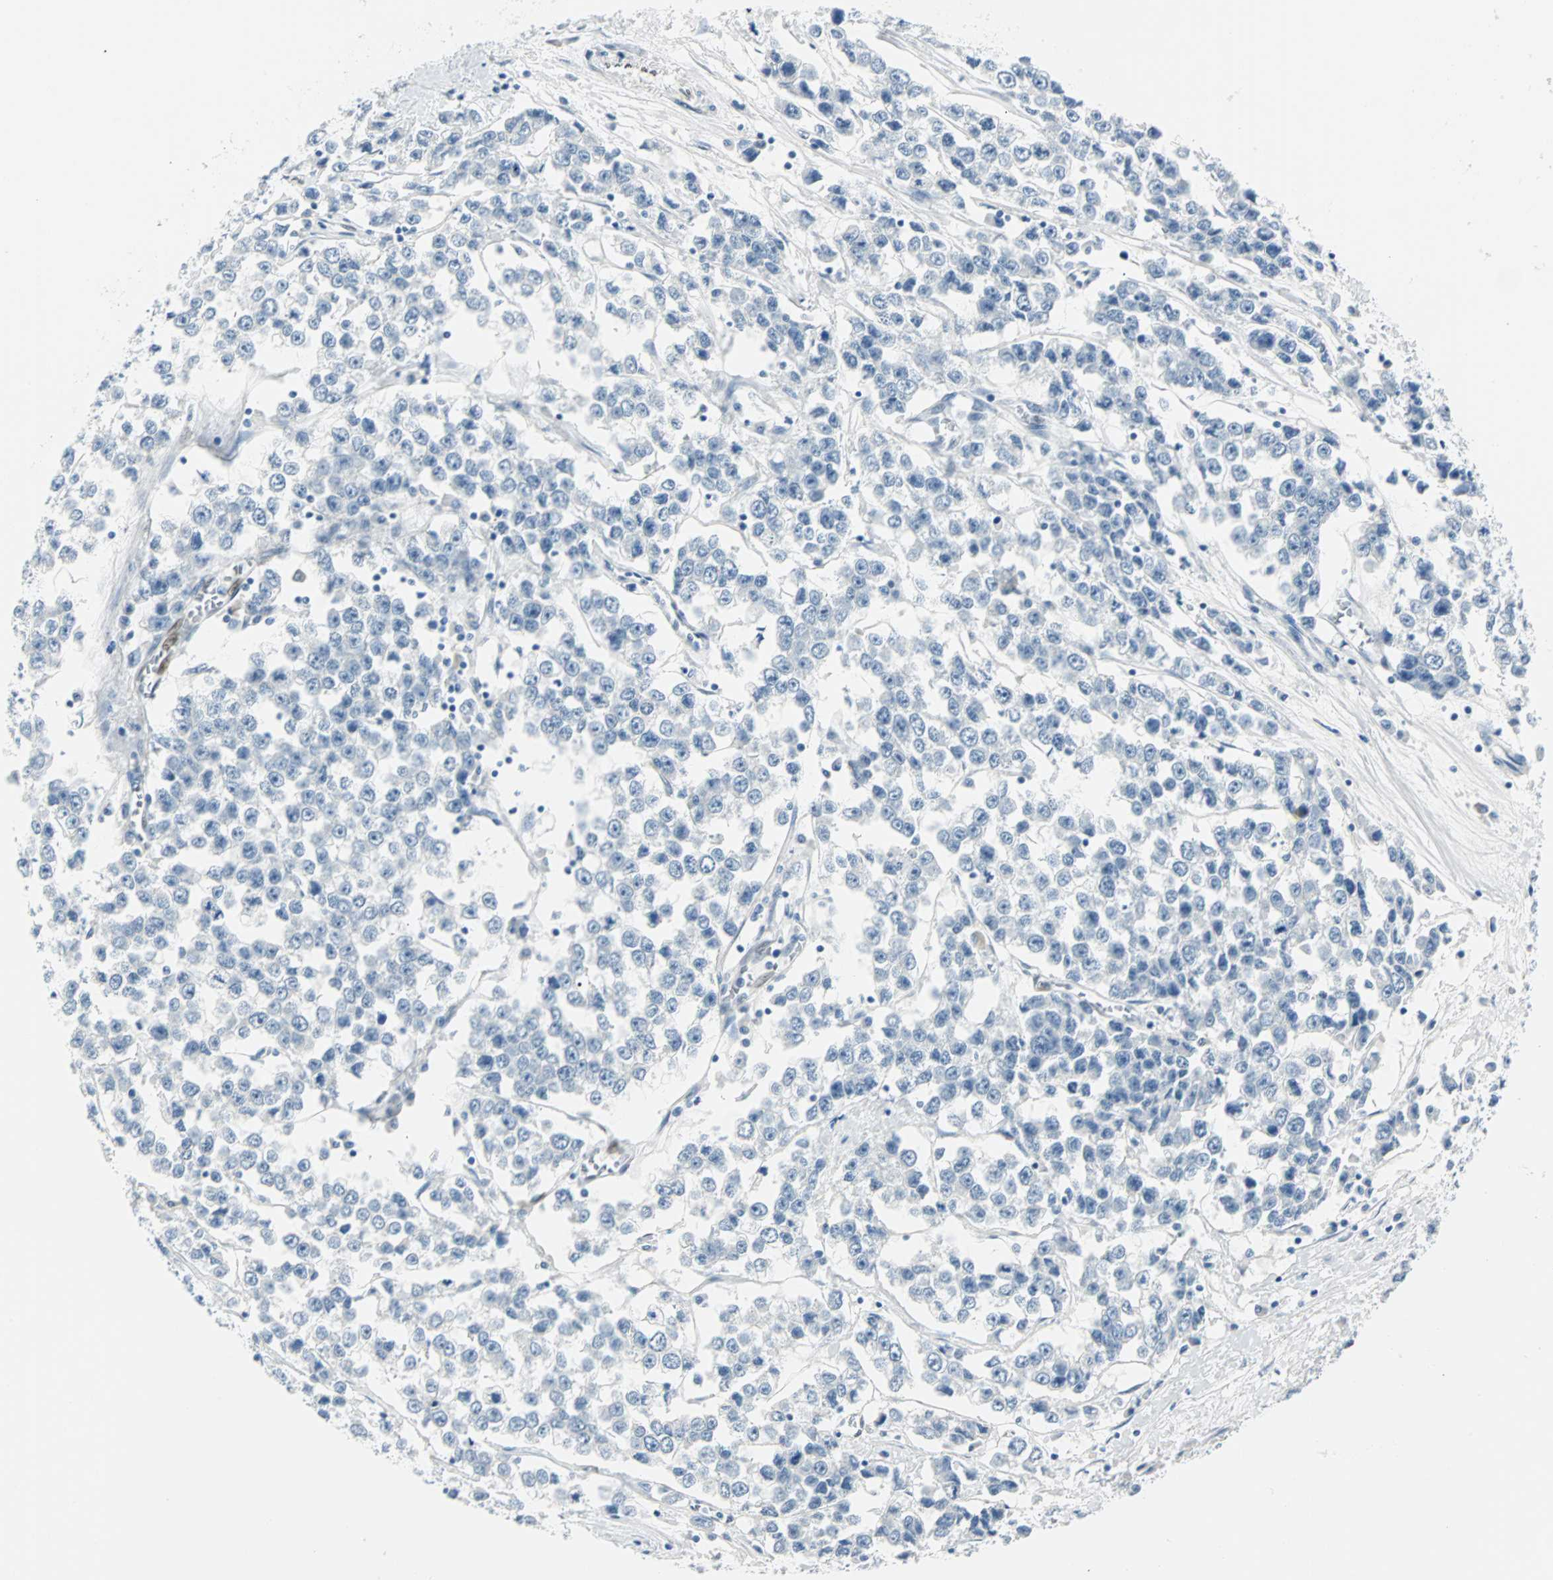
{"staining": {"intensity": "negative", "quantity": "none", "location": "none"}, "tissue": "testis cancer", "cell_type": "Tumor cells", "image_type": "cancer", "snomed": [{"axis": "morphology", "description": "Seminoma, NOS"}, {"axis": "morphology", "description": "Carcinoma, Embryonal, NOS"}, {"axis": "topography", "description": "Testis"}], "caption": "Immunohistochemistry (IHC) image of human testis cancer (seminoma) stained for a protein (brown), which displays no staining in tumor cells.", "gene": "IL33", "patient": {"sex": "male", "age": 52}}